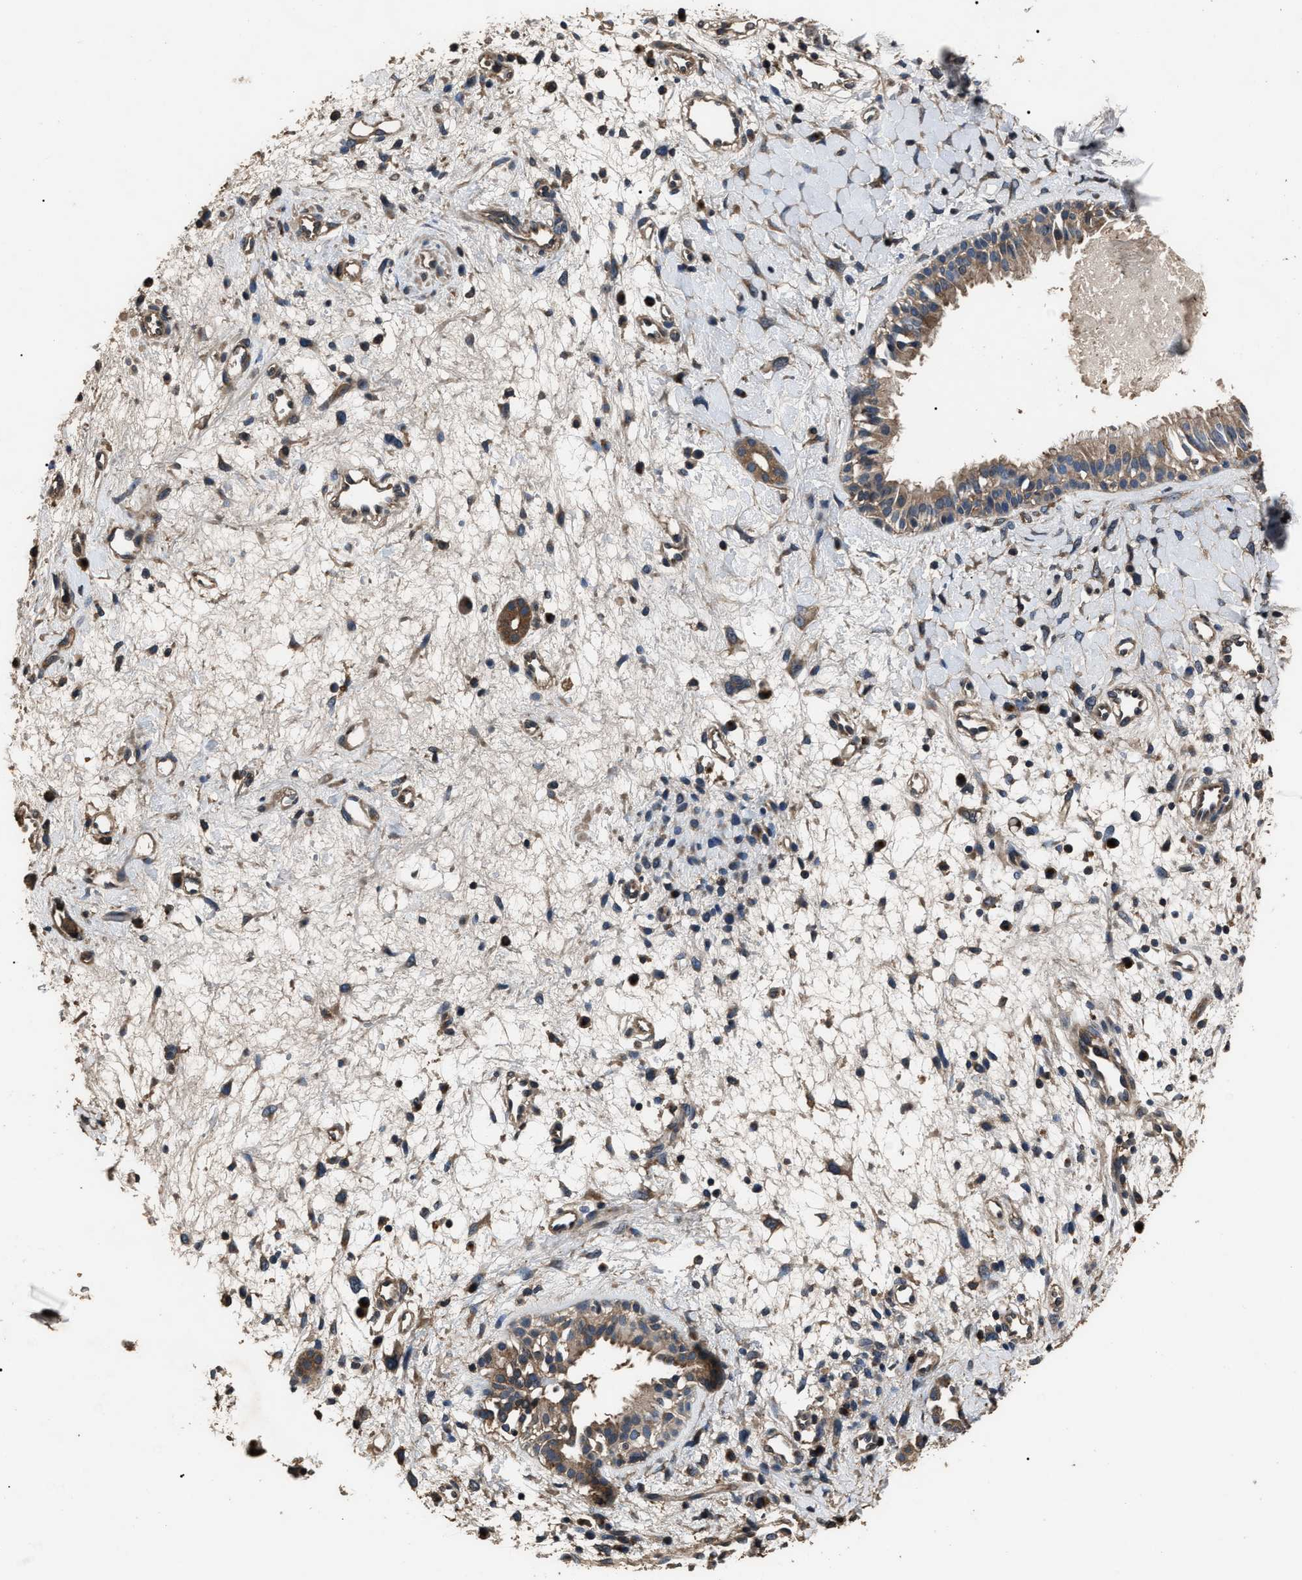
{"staining": {"intensity": "weak", "quantity": ">75%", "location": "cytoplasmic/membranous"}, "tissue": "nasopharynx", "cell_type": "Respiratory epithelial cells", "image_type": "normal", "snomed": [{"axis": "morphology", "description": "Normal tissue, NOS"}, {"axis": "topography", "description": "Nasopharynx"}], "caption": "An IHC micrograph of normal tissue is shown. Protein staining in brown shows weak cytoplasmic/membranous positivity in nasopharynx within respiratory epithelial cells.", "gene": "RNF216", "patient": {"sex": "male", "age": 22}}